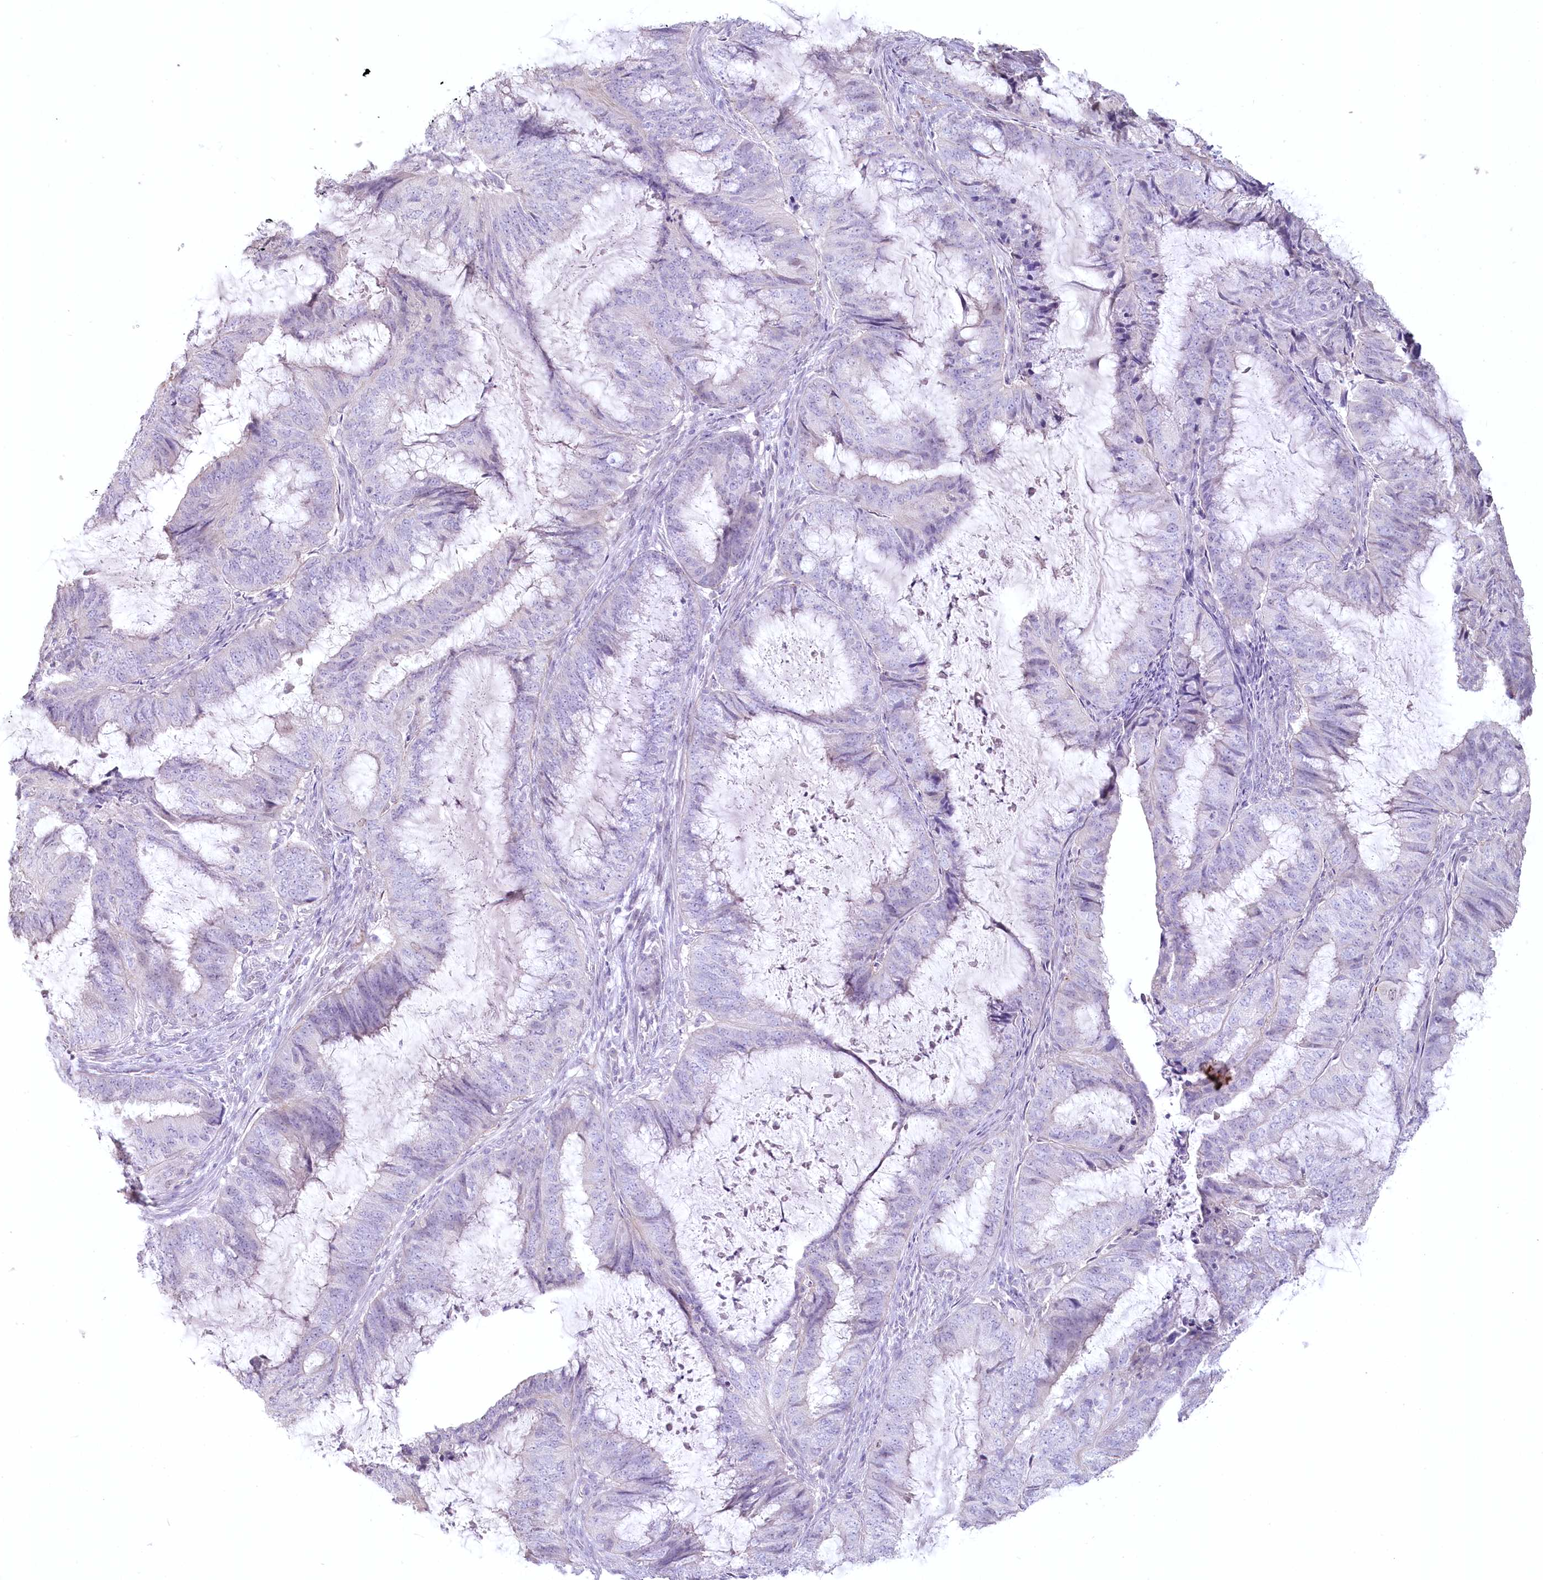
{"staining": {"intensity": "negative", "quantity": "none", "location": "none"}, "tissue": "endometrial cancer", "cell_type": "Tumor cells", "image_type": "cancer", "snomed": [{"axis": "morphology", "description": "Adenocarcinoma, NOS"}, {"axis": "topography", "description": "Endometrium"}], "caption": "An immunohistochemistry (IHC) histopathology image of endometrial adenocarcinoma is shown. There is no staining in tumor cells of endometrial adenocarcinoma.", "gene": "USP11", "patient": {"sex": "female", "age": 81}}